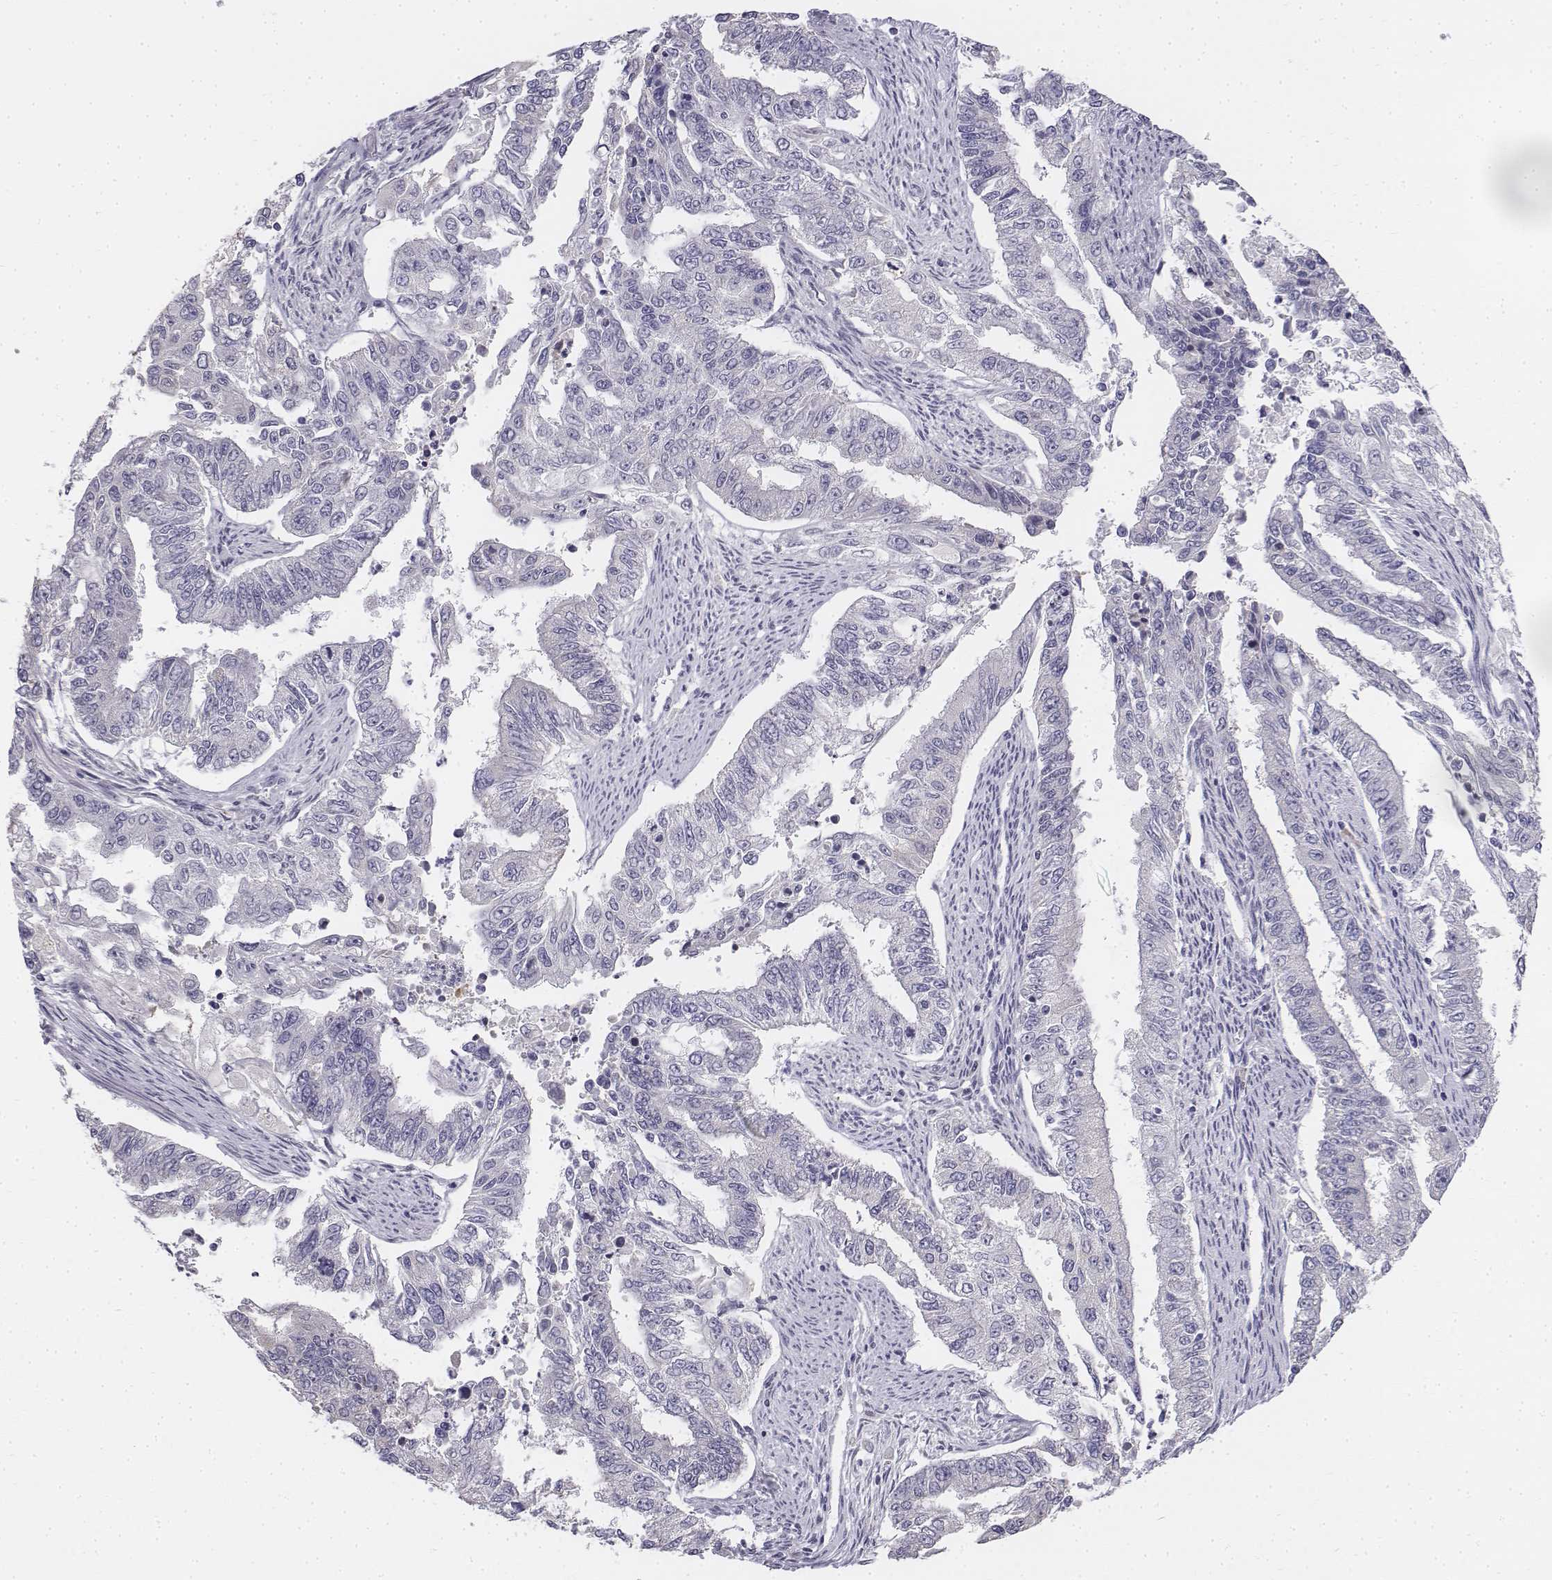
{"staining": {"intensity": "negative", "quantity": "none", "location": "none"}, "tissue": "endometrial cancer", "cell_type": "Tumor cells", "image_type": "cancer", "snomed": [{"axis": "morphology", "description": "Adenocarcinoma, NOS"}, {"axis": "topography", "description": "Uterus"}], "caption": "A high-resolution micrograph shows IHC staining of endometrial cancer, which exhibits no significant staining in tumor cells. (Stains: DAB (3,3'-diaminobenzidine) immunohistochemistry (IHC) with hematoxylin counter stain, Microscopy: brightfield microscopy at high magnification).", "gene": "PENK", "patient": {"sex": "female", "age": 59}}